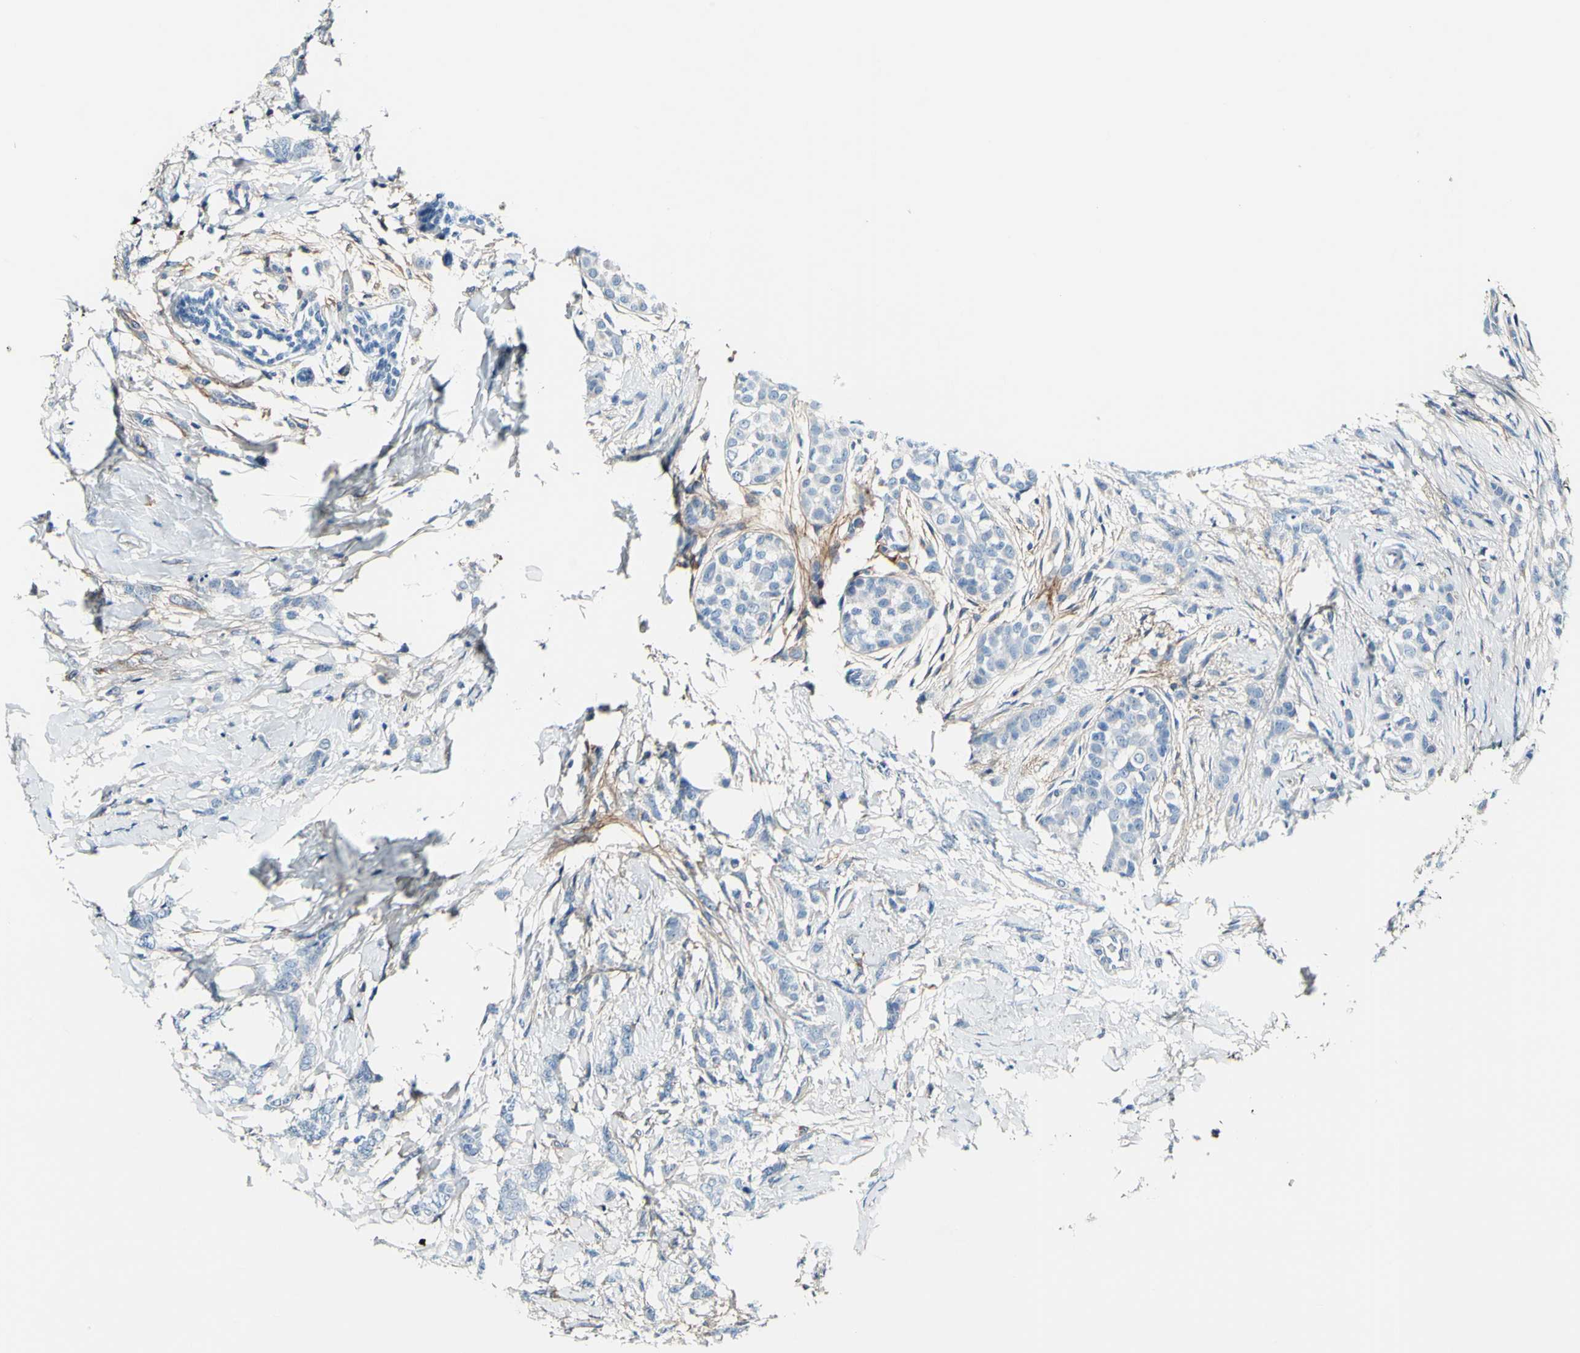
{"staining": {"intensity": "negative", "quantity": "none", "location": "none"}, "tissue": "breast cancer", "cell_type": "Tumor cells", "image_type": "cancer", "snomed": [{"axis": "morphology", "description": "Lobular carcinoma, in situ"}, {"axis": "morphology", "description": "Lobular carcinoma"}, {"axis": "topography", "description": "Breast"}], "caption": "Tumor cells are negative for protein expression in human breast cancer (lobular carcinoma in situ). (DAB (3,3'-diaminobenzidine) immunohistochemistry, high magnification).", "gene": "COL6A3", "patient": {"sex": "female", "age": 41}}